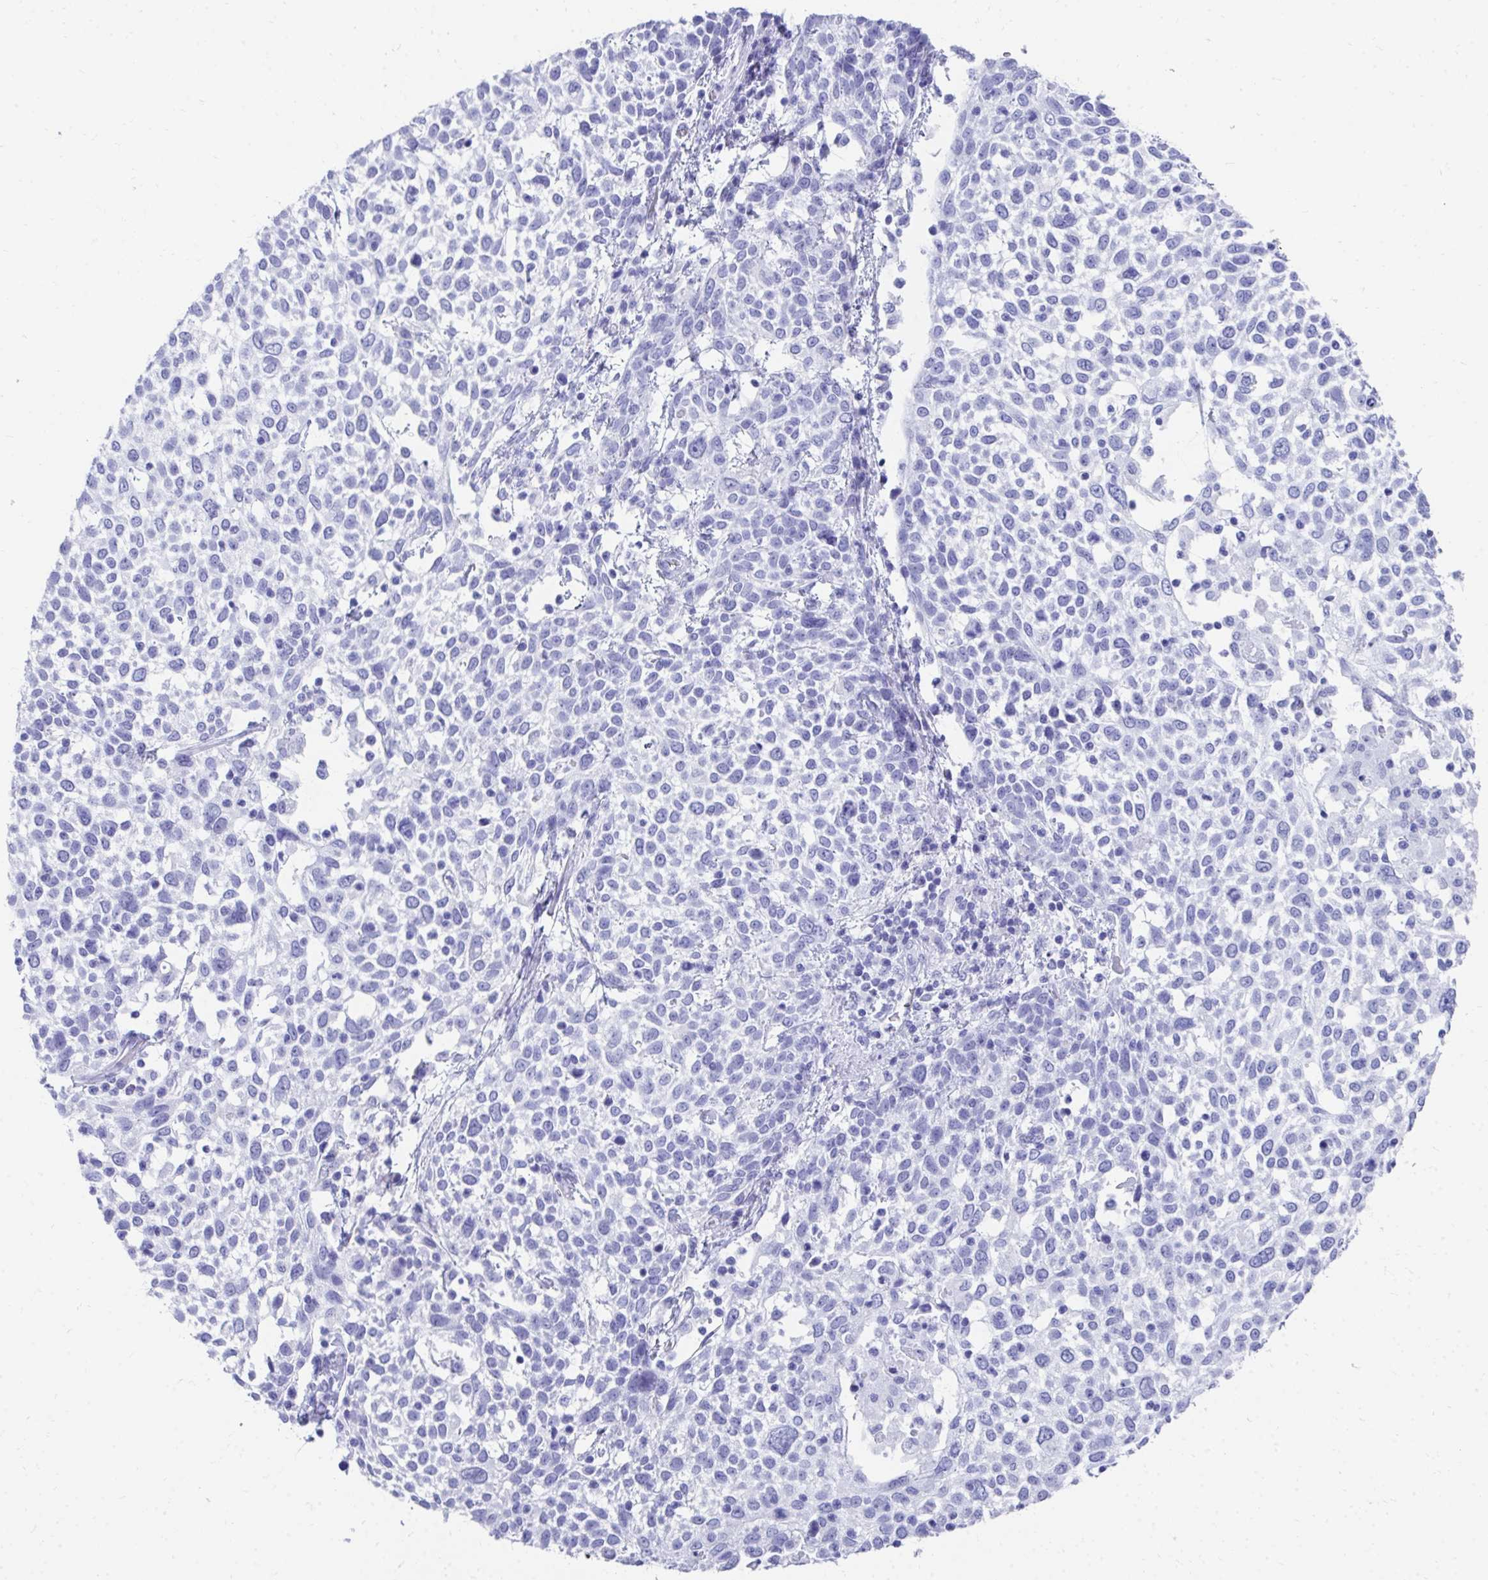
{"staining": {"intensity": "negative", "quantity": "none", "location": "none"}, "tissue": "cervical cancer", "cell_type": "Tumor cells", "image_type": "cancer", "snomed": [{"axis": "morphology", "description": "Squamous cell carcinoma, NOS"}, {"axis": "topography", "description": "Cervix"}], "caption": "An immunohistochemistry (IHC) histopathology image of squamous cell carcinoma (cervical) is shown. There is no staining in tumor cells of squamous cell carcinoma (cervical).", "gene": "HGD", "patient": {"sex": "female", "age": 61}}